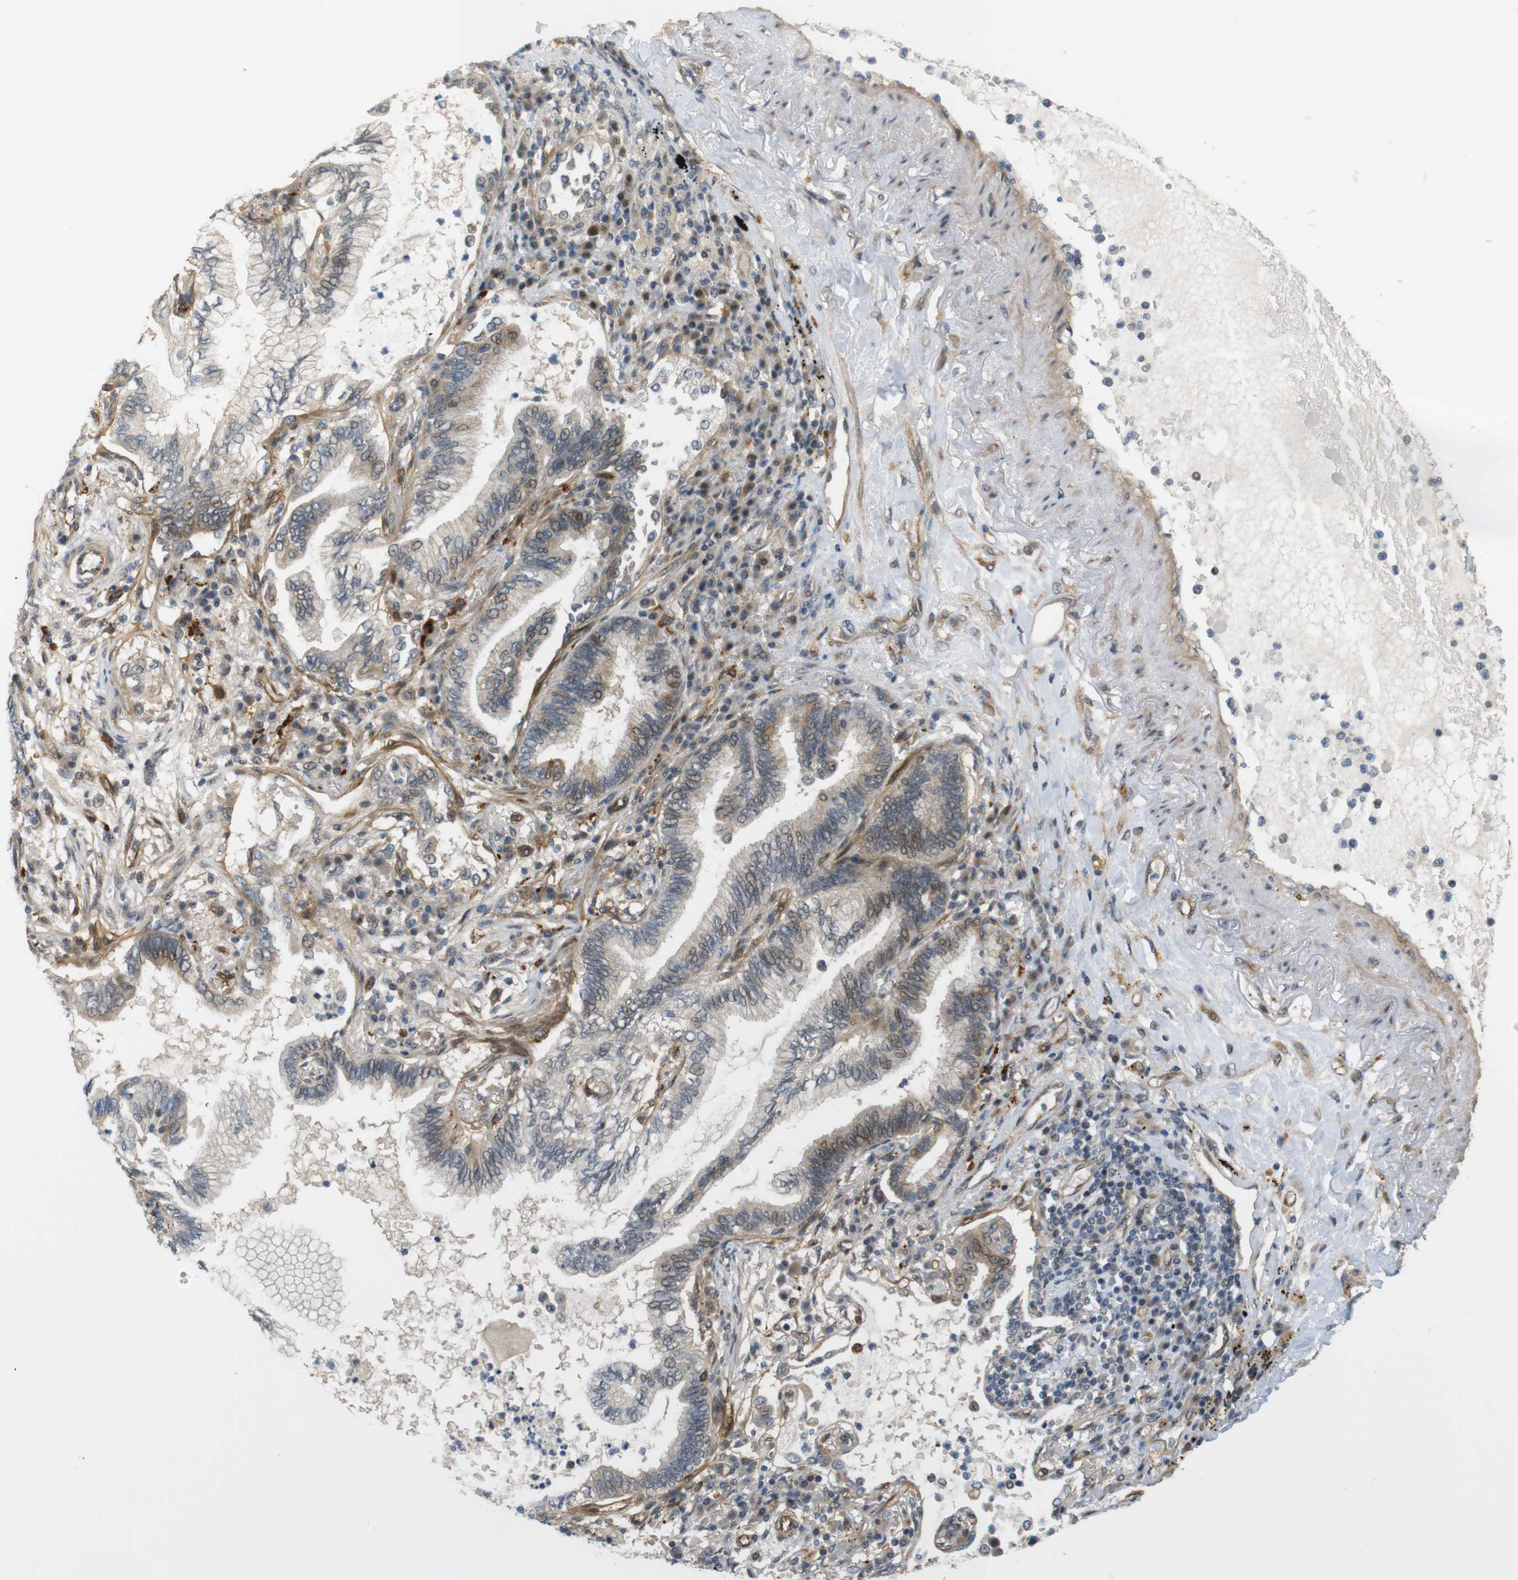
{"staining": {"intensity": "weak", "quantity": "<25%", "location": "cytoplasmic/membranous,nuclear"}, "tissue": "lung cancer", "cell_type": "Tumor cells", "image_type": "cancer", "snomed": [{"axis": "morphology", "description": "Normal tissue, NOS"}, {"axis": "morphology", "description": "Adenocarcinoma, NOS"}, {"axis": "topography", "description": "Bronchus"}, {"axis": "topography", "description": "Lung"}], "caption": "Immunohistochemical staining of human lung cancer shows no significant expression in tumor cells.", "gene": "TSPAN9", "patient": {"sex": "female", "age": 70}}